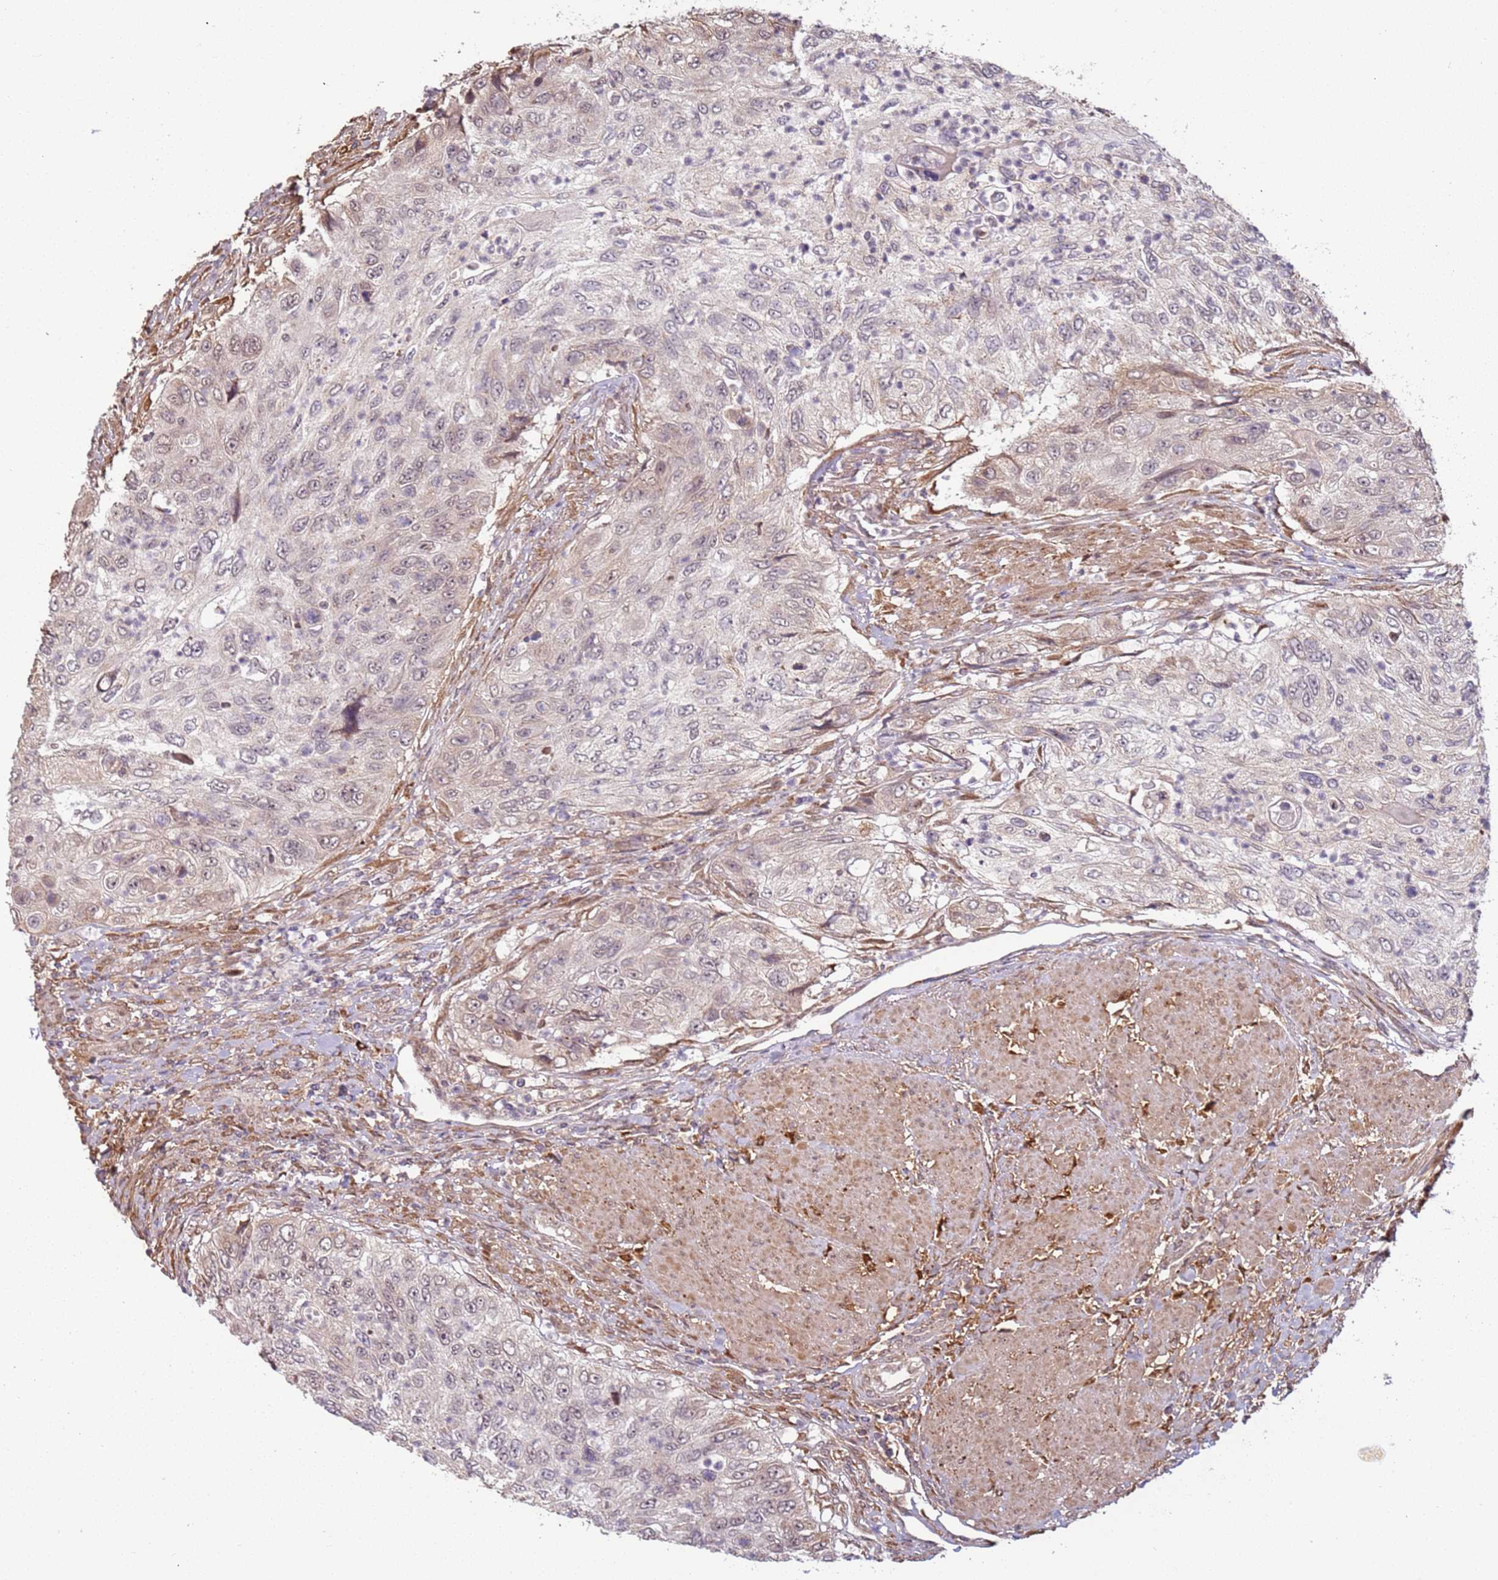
{"staining": {"intensity": "negative", "quantity": "none", "location": "none"}, "tissue": "urothelial cancer", "cell_type": "Tumor cells", "image_type": "cancer", "snomed": [{"axis": "morphology", "description": "Urothelial carcinoma, High grade"}, {"axis": "topography", "description": "Urinary bladder"}], "caption": "Immunohistochemical staining of human urothelial carcinoma (high-grade) shows no significant staining in tumor cells.", "gene": "POLR3H", "patient": {"sex": "female", "age": 60}}